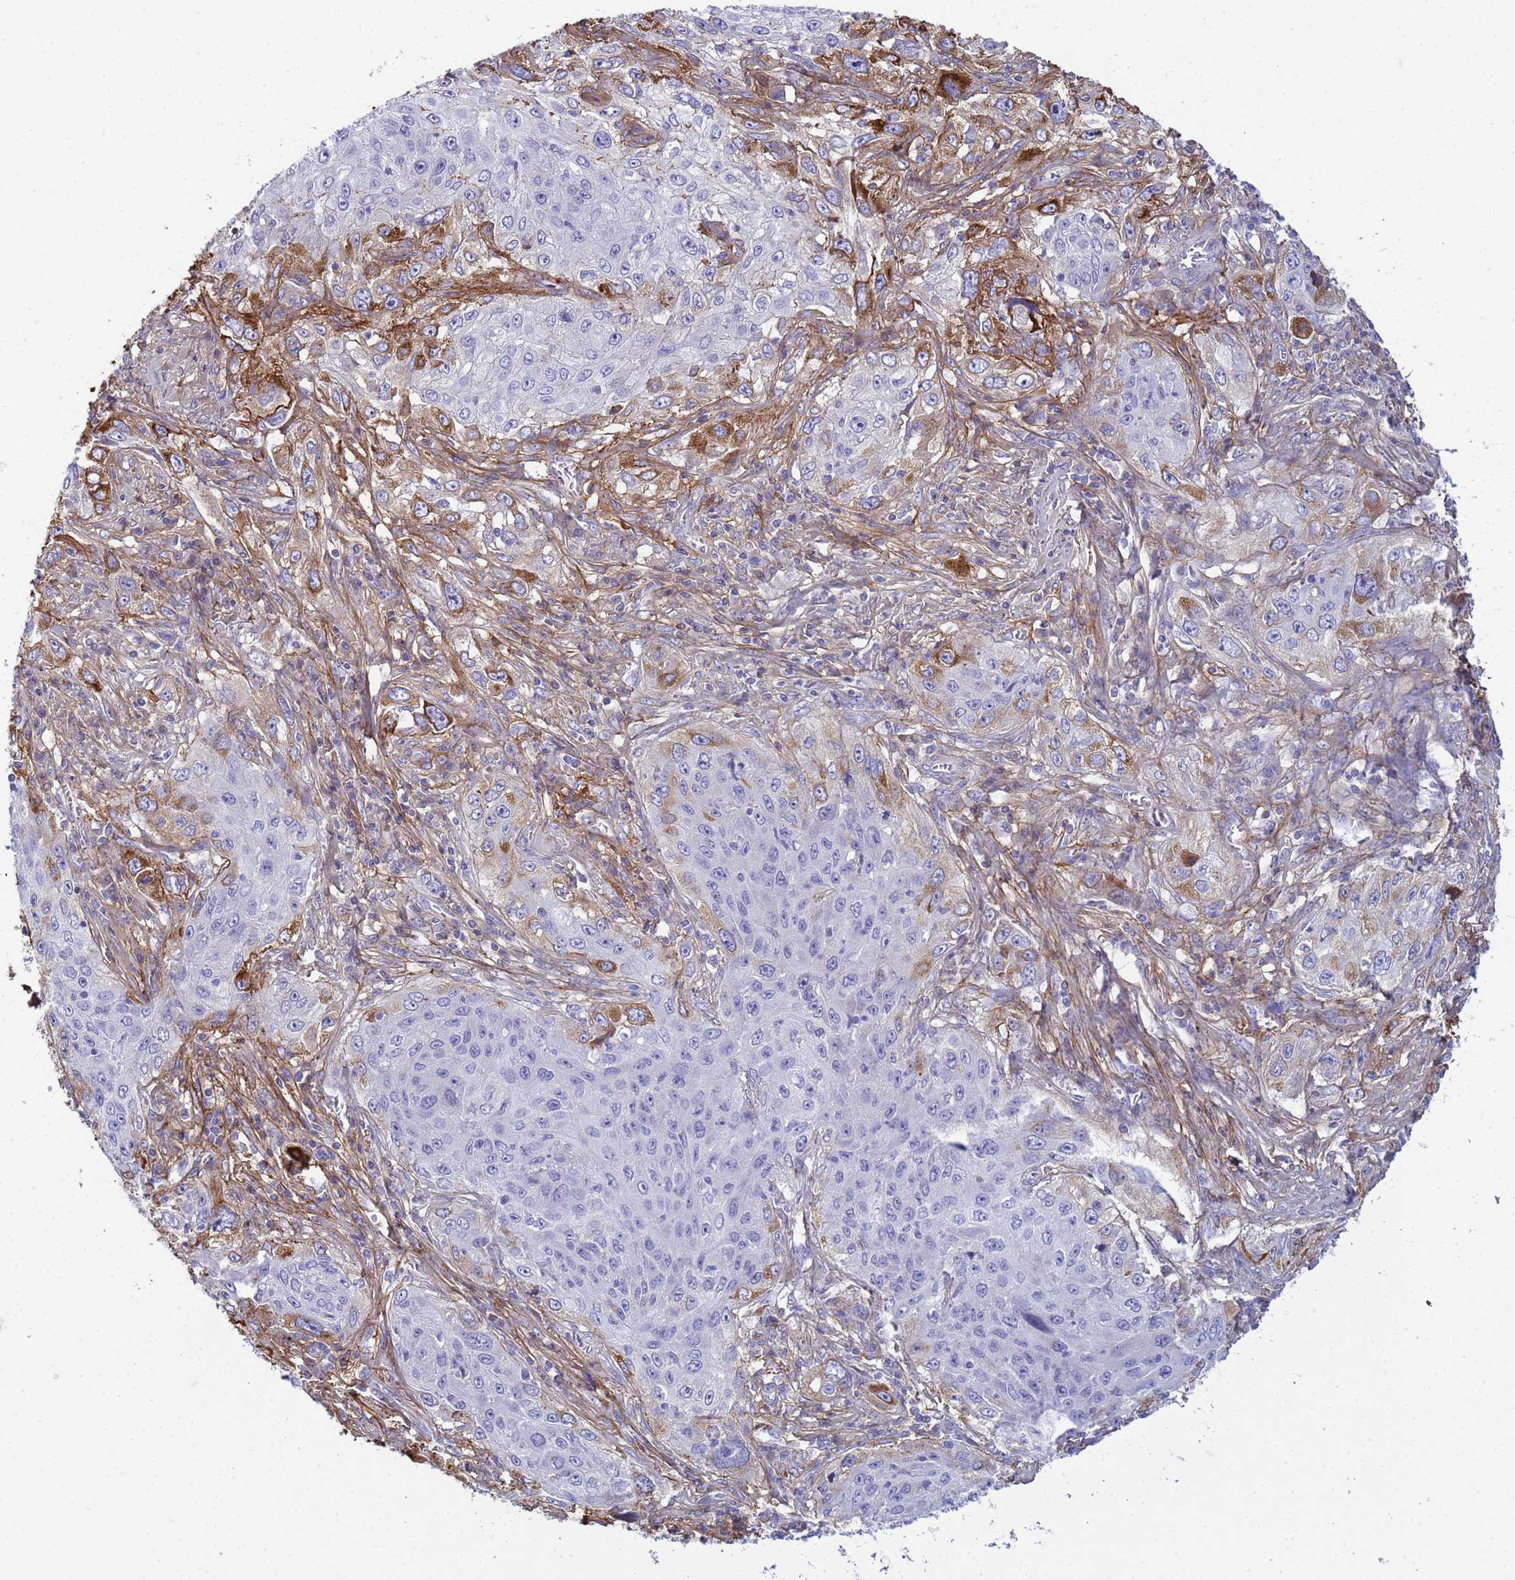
{"staining": {"intensity": "moderate", "quantity": "<25%", "location": "cytoplasmic/membranous"}, "tissue": "lung cancer", "cell_type": "Tumor cells", "image_type": "cancer", "snomed": [{"axis": "morphology", "description": "Squamous cell carcinoma, NOS"}, {"axis": "topography", "description": "Lung"}], "caption": "A photomicrograph showing moderate cytoplasmic/membranous expression in approximately <25% of tumor cells in lung cancer (squamous cell carcinoma), as visualized by brown immunohistochemical staining.", "gene": "P2RX7", "patient": {"sex": "female", "age": 69}}